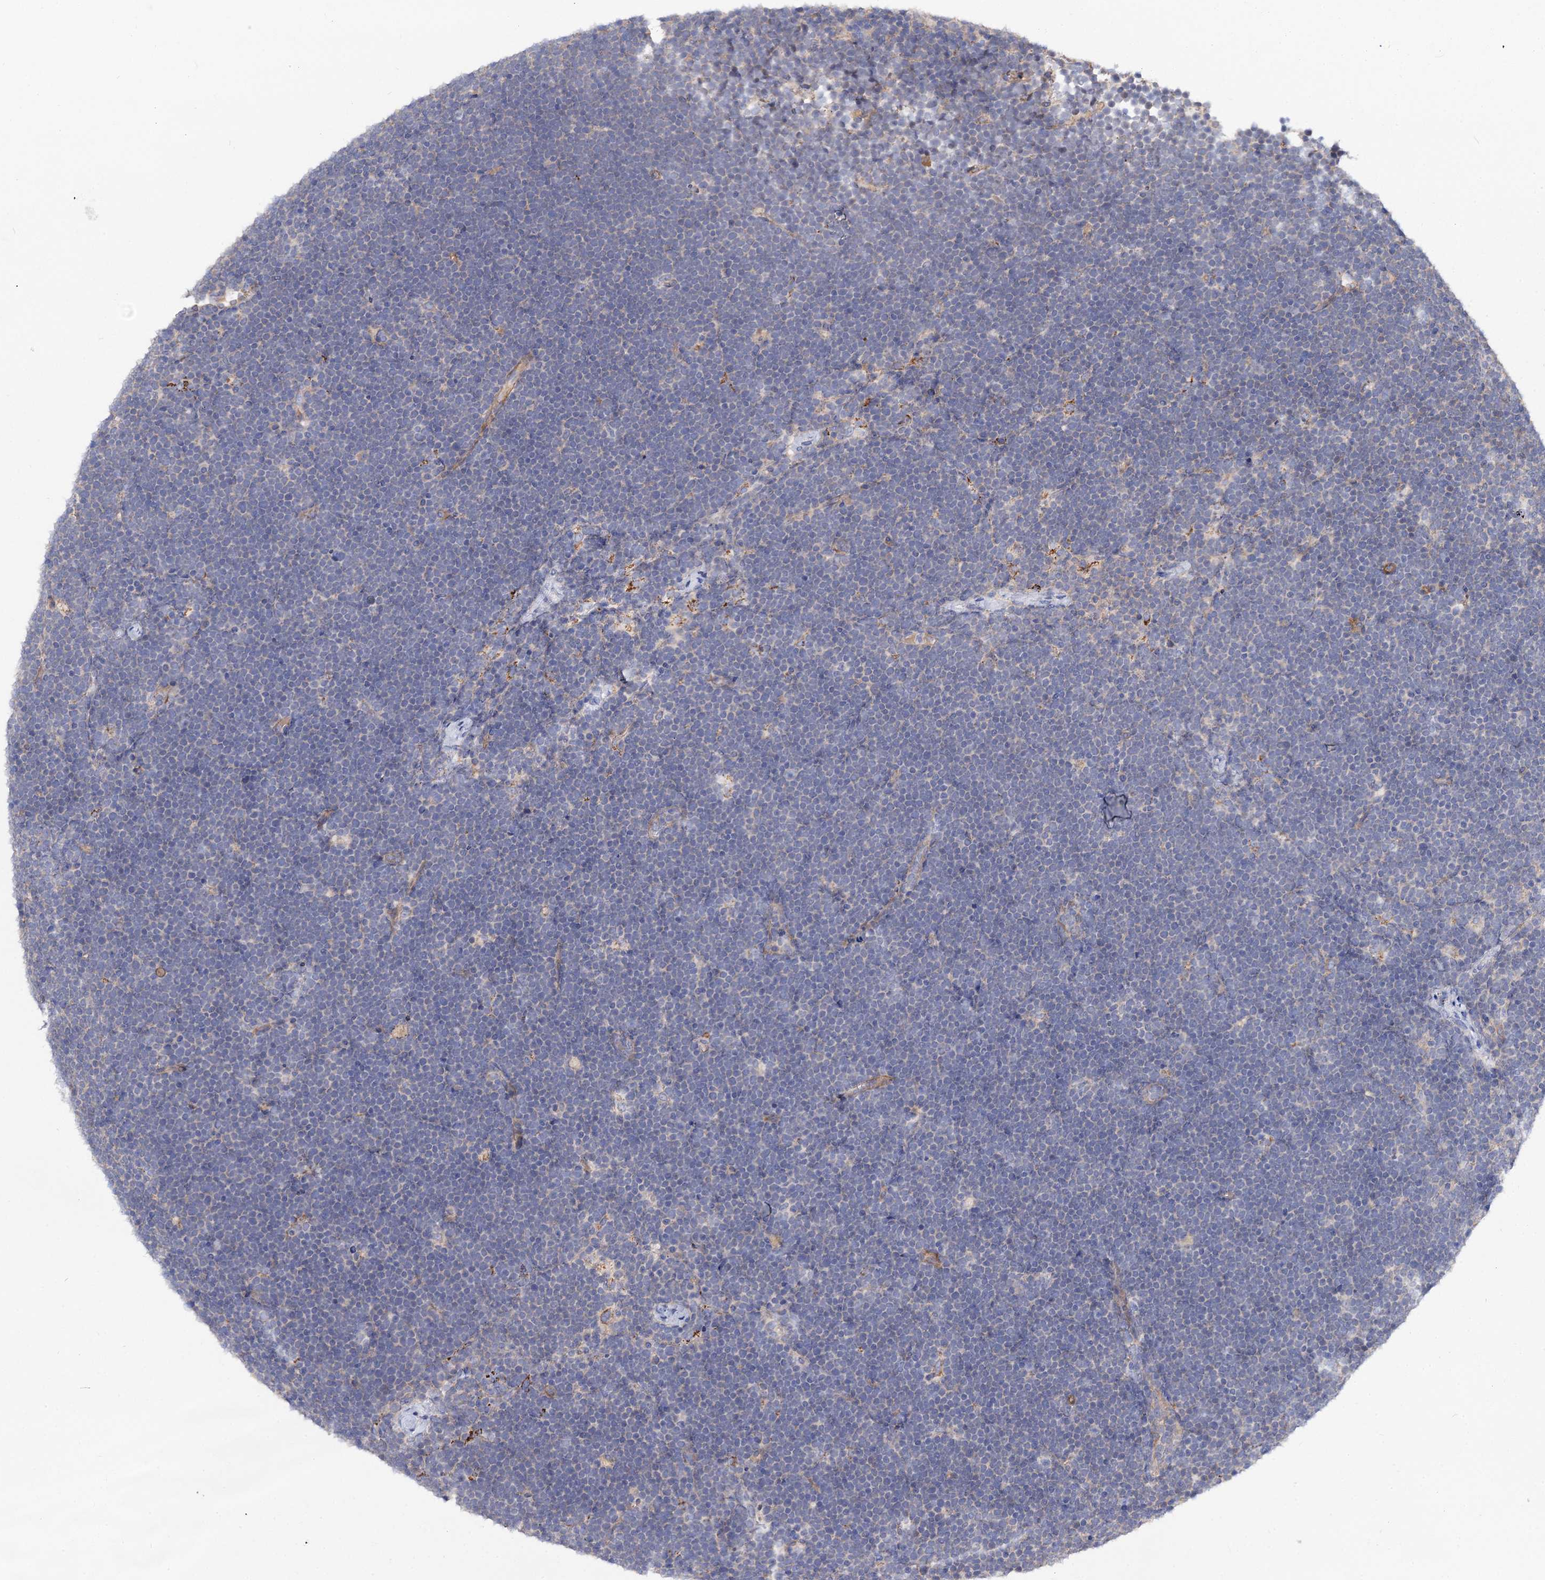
{"staining": {"intensity": "negative", "quantity": "none", "location": "none"}, "tissue": "lymphoma", "cell_type": "Tumor cells", "image_type": "cancer", "snomed": [{"axis": "morphology", "description": "Malignant lymphoma, non-Hodgkin's type, High grade"}, {"axis": "topography", "description": "Lymph node"}], "caption": "Protein analysis of lymphoma displays no significant expression in tumor cells. (Stains: DAB (3,3'-diaminobenzidine) immunohistochemistry with hematoxylin counter stain, Microscopy: brightfield microscopy at high magnification).", "gene": "NUDCD2", "patient": {"sex": "male", "age": 13}}